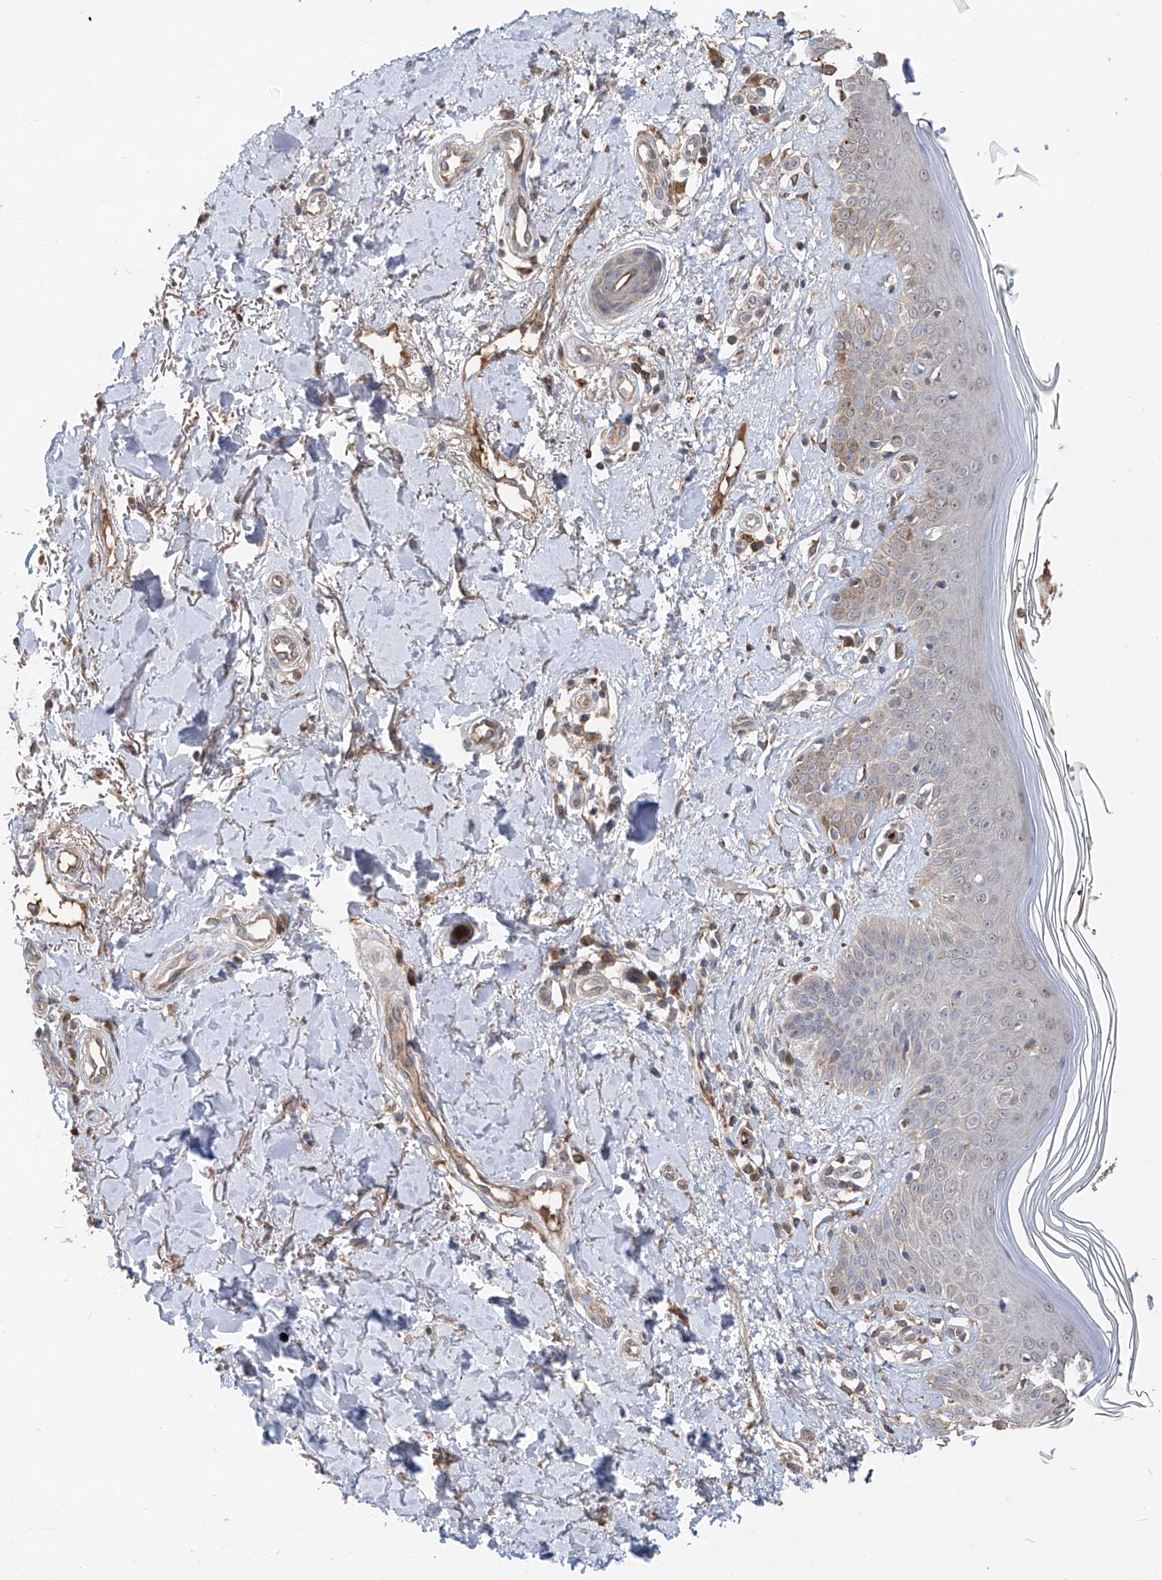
{"staining": {"intensity": "moderate", "quantity": ">75%", "location": "cytoplasmic/membranous"}, "tissue": "skin", "cell_type": "Fibroblasts", "image_type": "normal", "snomed": [{"axis": "morphology", "description": "Normal tissue, NOS"}, {"axis": "topography", "description": "Skin"}], "caption": "The image demonstrates immunohistochemical staining of benign skin. There is moderate cytoplasmic/membranous expression is appreciated in about >75% of fibroblasts. The staining was performed using DAB, with brown indicating positive protein expression. Nuclei are stained blue with hematoxylin.", "gene": "EDN1", "patient": {"sex": "female", "age": 64}}